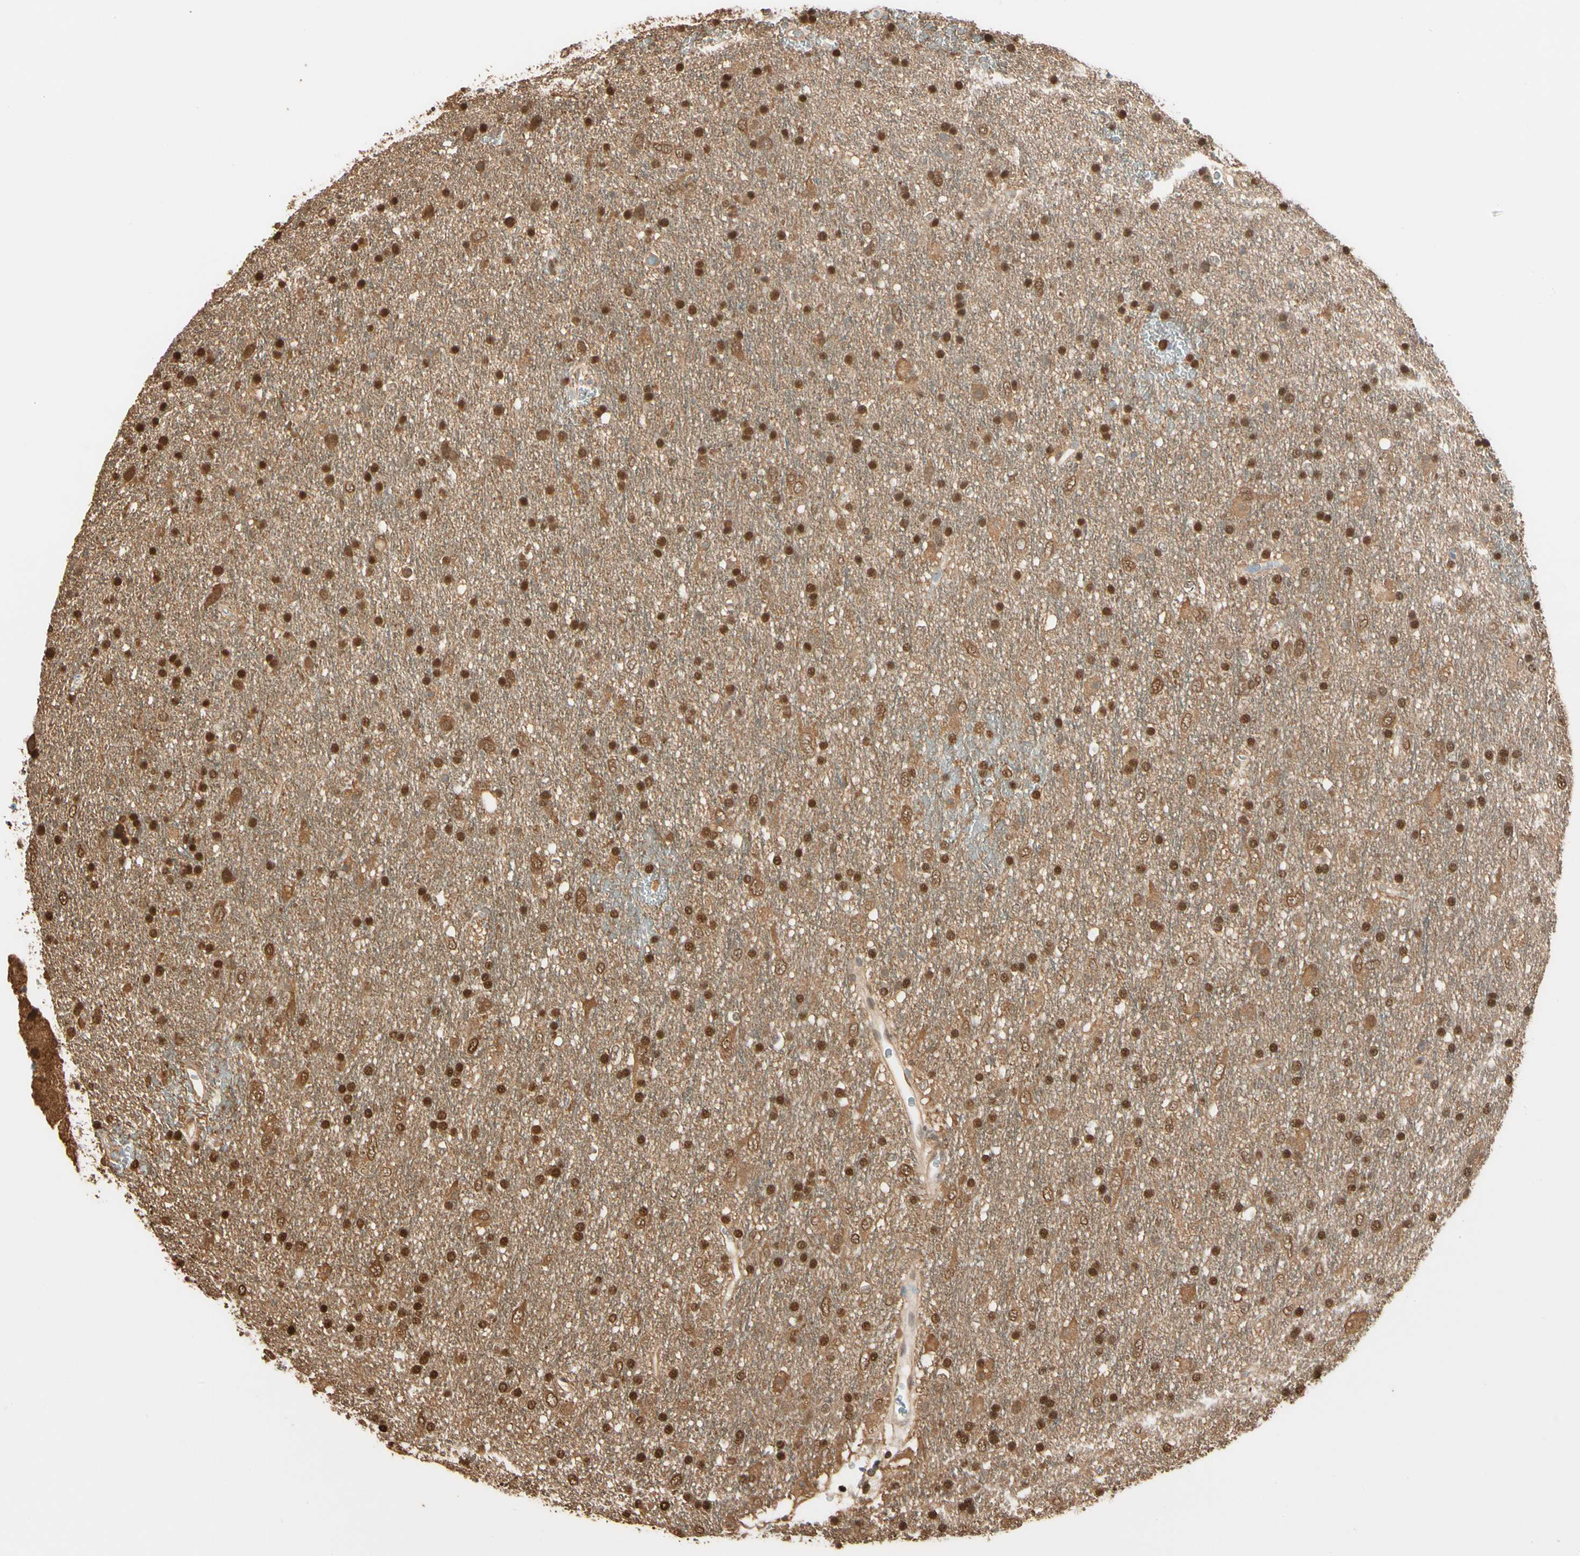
{"staining": {"intensity": "moderate", "quantity": ">75%", "location": "cytoplasmic/membranous,nuclear"}, "tissue": "glioma", "cell_type": "Tumor cells", "image_type": "cancer", "snomed": [{"axis": "morphology", "description": "Glioma, malignant, Low grade"}, {"axis": "topography", "description": "Brain"}], "caption": "Protein expression by immunohistochemistry (IHC) displays moderate cytoplasmic/membranous and nuclear positivity in approximately >75% of tumor cells in glioma.", "gene": "PNCK", "patient": {"sex": "male", "age": 77}}